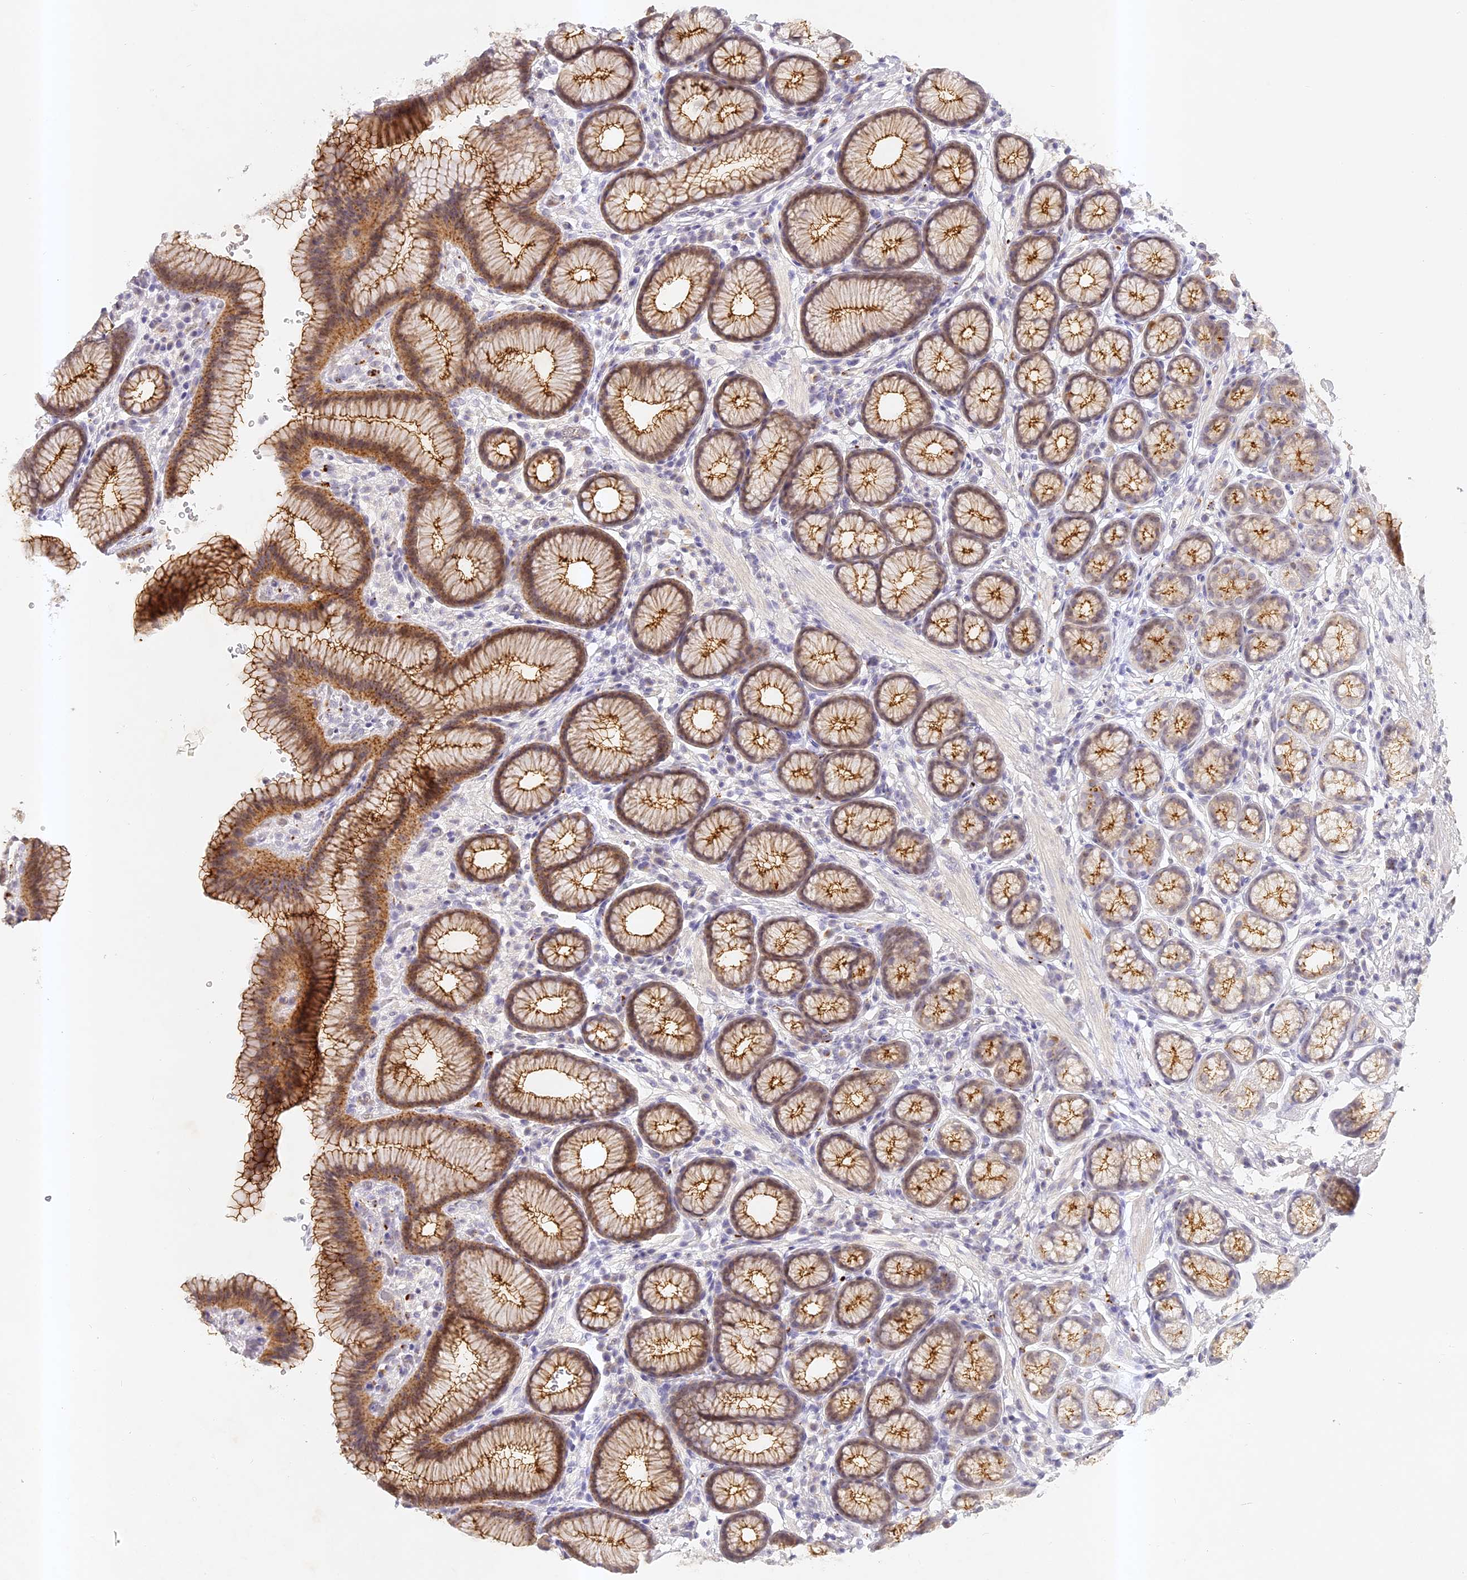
{"staining": {"intensity": "strong", "quantity": "25%-75%", "location": "cytoplasmic/membranous"}, "tissue": "stomach", "cell_type": "Glandular cells", "image_type": "normal", "snomed": [{"axis": "morphology", "description": "Normal tissue, NOS"}, {"axis": "topography", "description": "Stomach"}], "caption": "Immunohistochemistry photomicrograph of unremarkable stomach: human stomach stained using immunohistochemistry (IHC) shows high levels of strong protein expression localized specifically in the cytoplasmic/membranous of glandular cells, appearing as a cytoplasmic/membranous brown color.", "gene": "ELL3", "patient": {"sex": "male", "age": 42}}